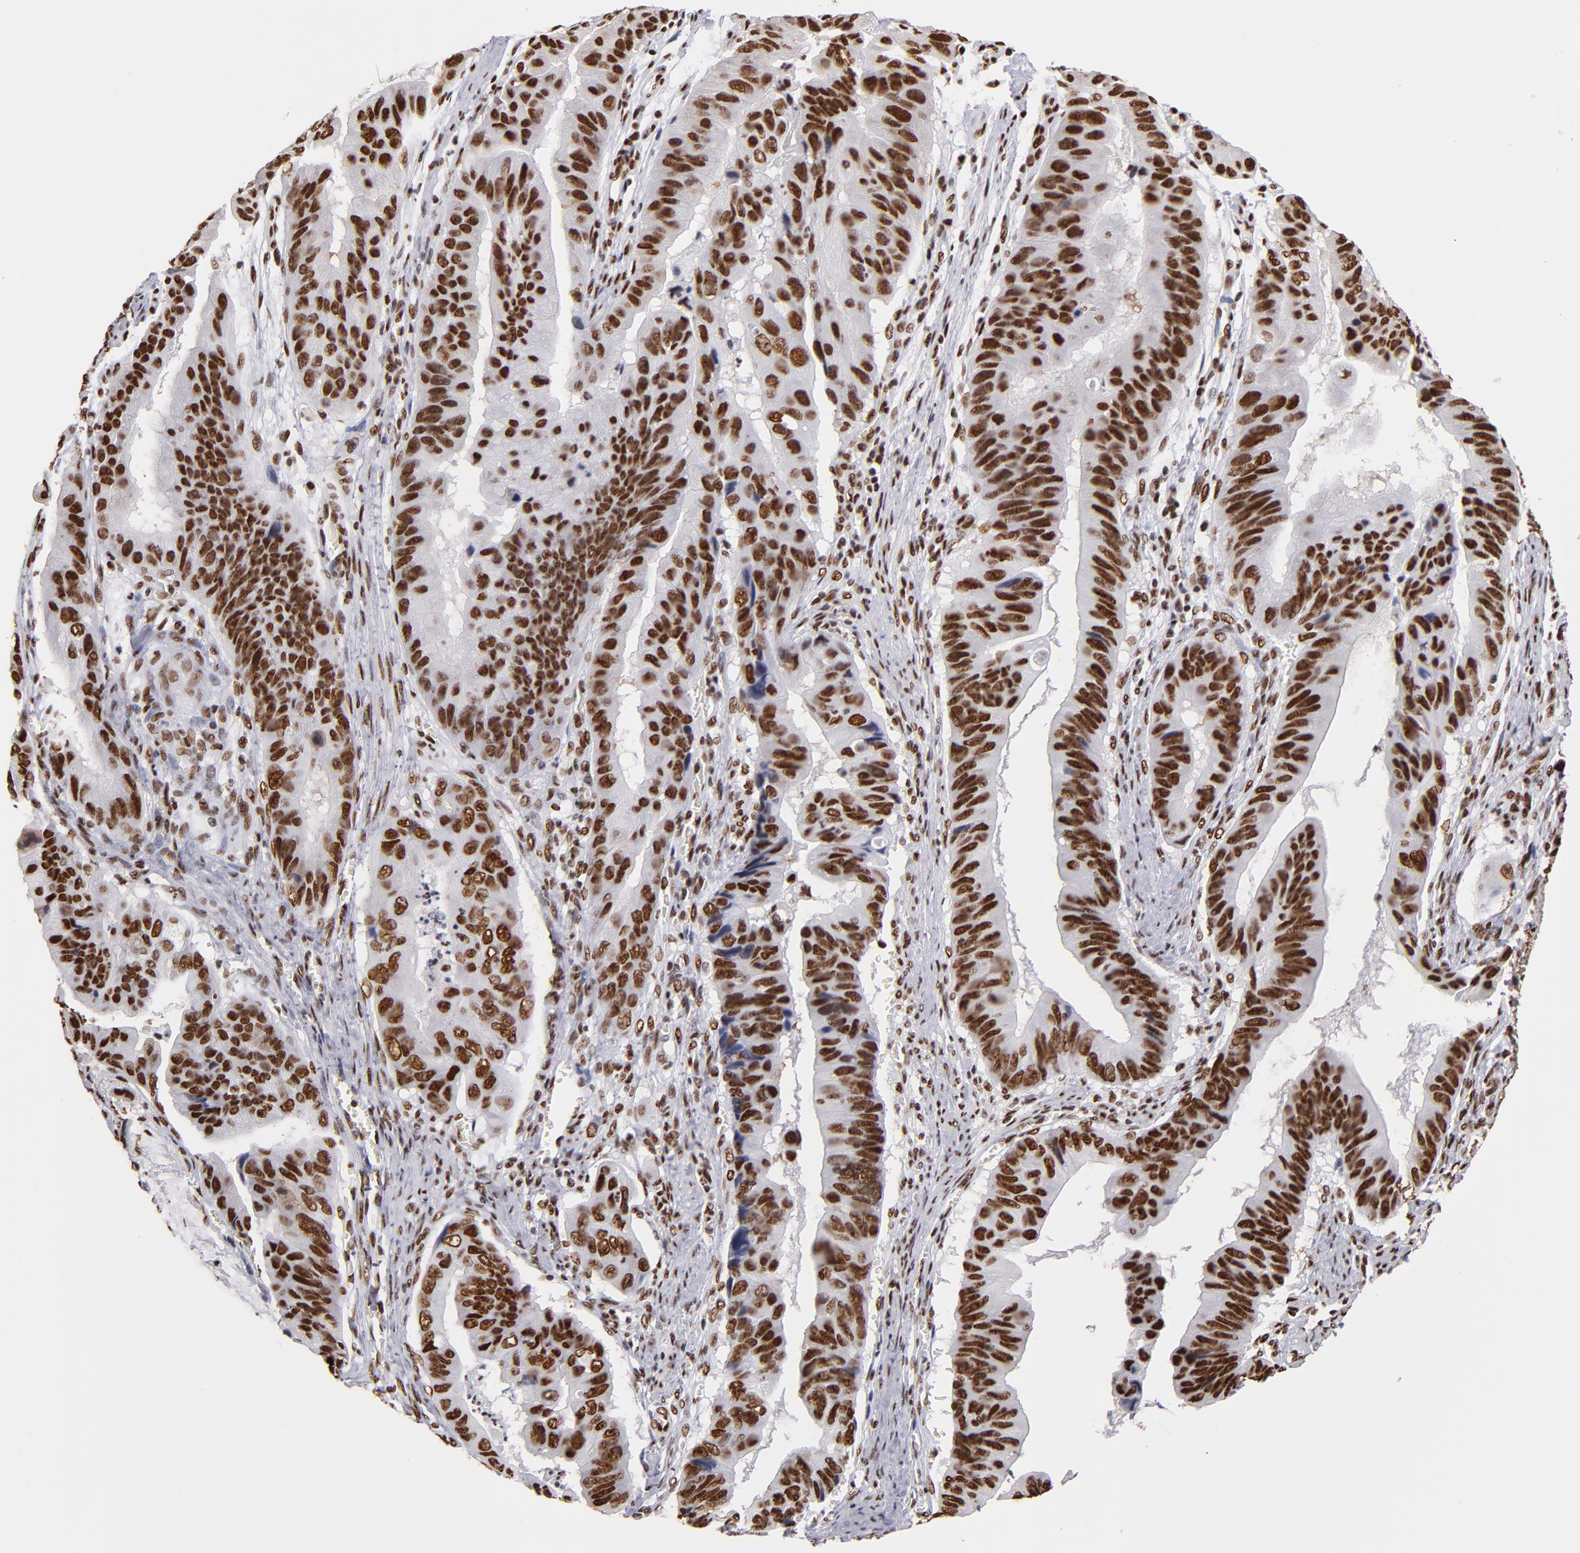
{"staining": {"intensity": "strong", "quantity": ">75%", "location": "nuclear"}, "tissue": "stomach cancer", "cell_type": "Tumor cells", "image_type": "cancer", "snomed": [{"axis": "morphology", "description": "Adenocarcinoma, NOS"}, {"axis": "topography", "description": "Stomach, upper"}], "caption": "Protein staining exhibits strong nuclear positivity in approximately >75% of tumor cells in stomach adenocarcinoma.", "gene": "MRE11", "patient": {"sex": "male", "age": 80}}